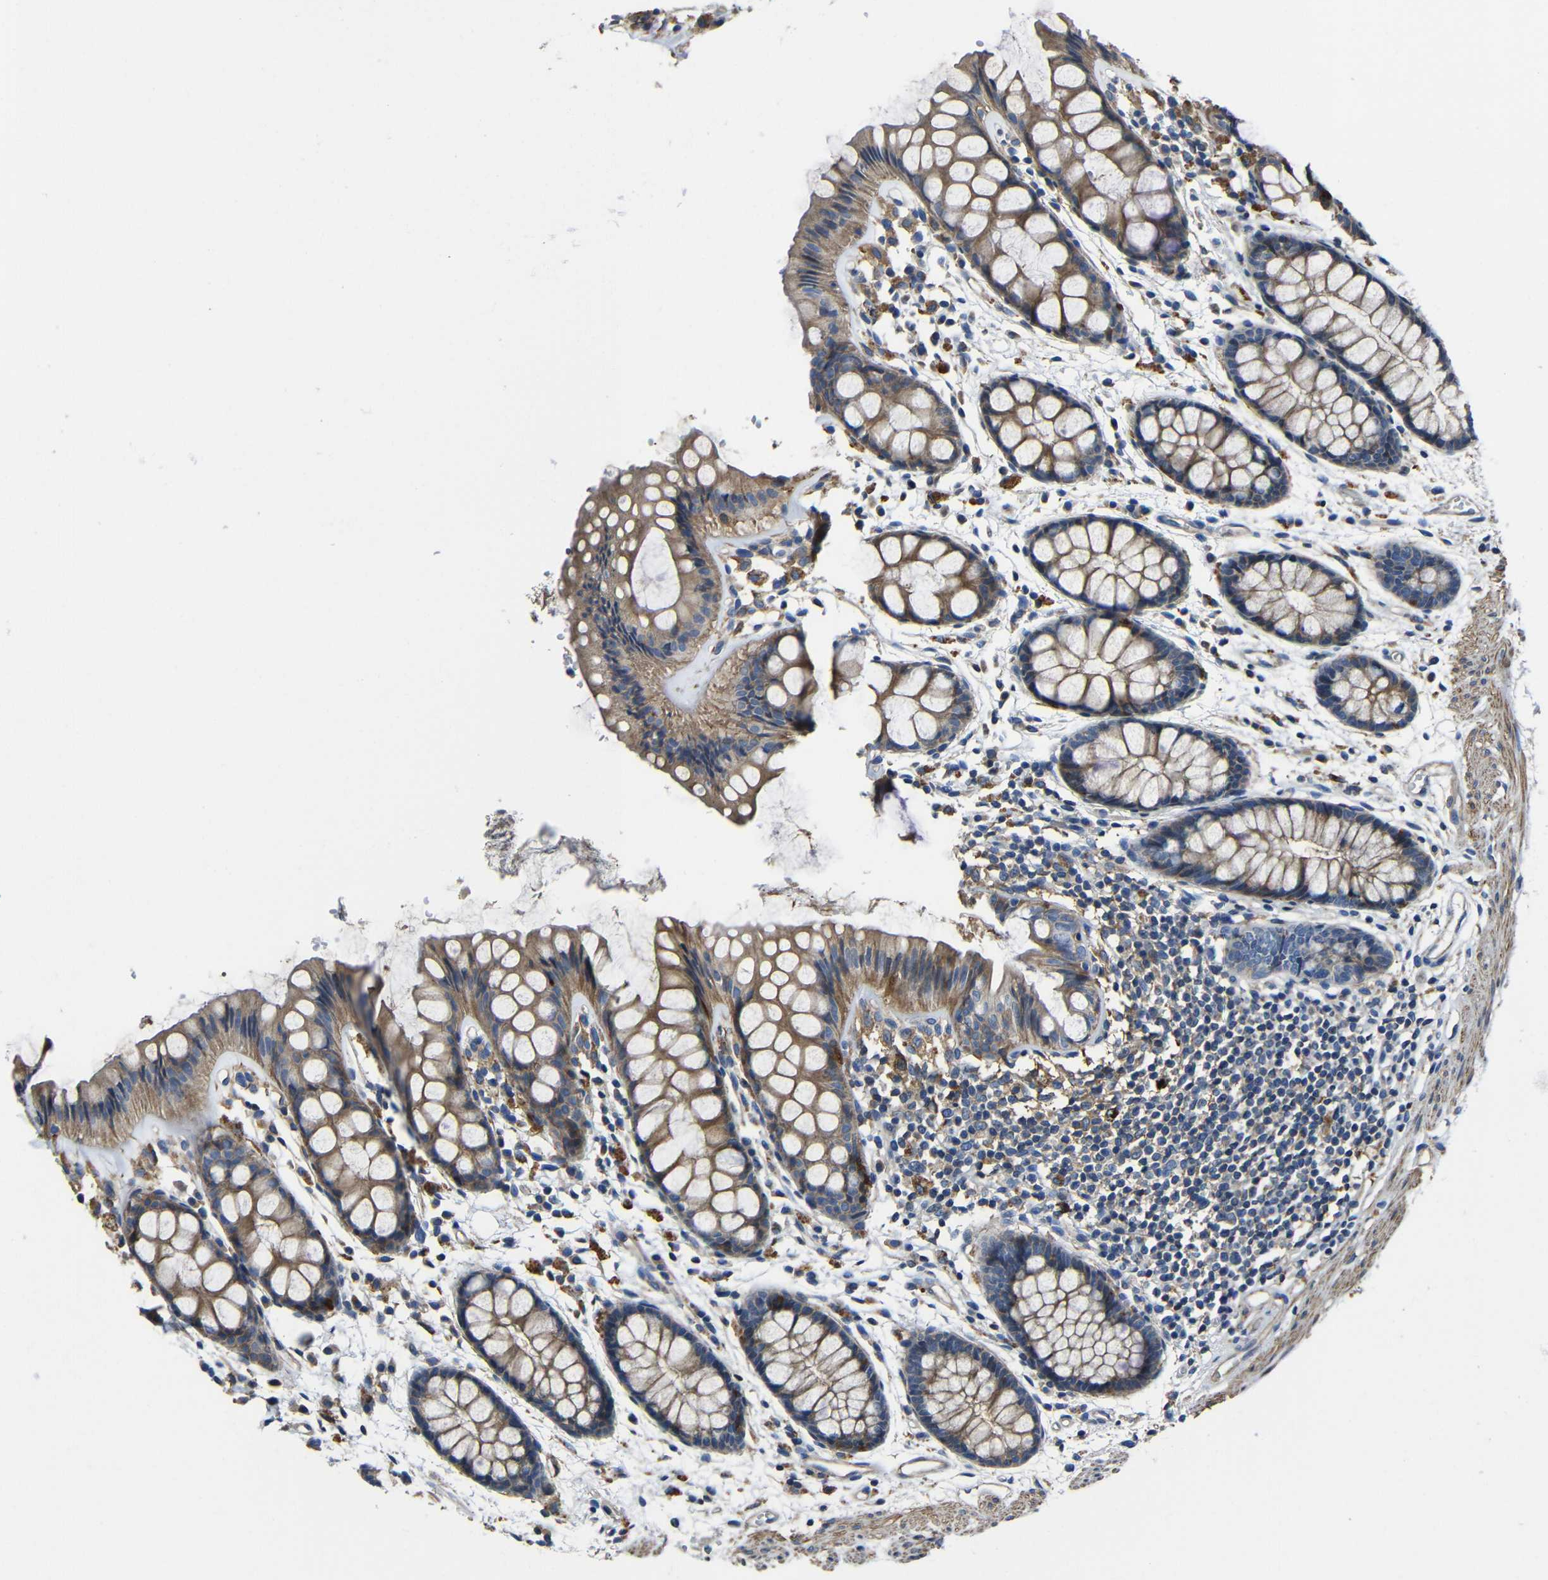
{"staining": {"intensity": "moderate", "quantity": ">75%", "location": "cytoplasmic/membranous"}, "tissue": "rectum", "cell_type": "Glandular cells", "image_type": "normal", "snomed": [{"axis": "morphology", "description": "Normal tissue, NOS"}, {"axis": "topography", "description": "Rectum"}], "caption": "Immunohistochemistry (IHC) image of normal rectum stained for a protein (brown), which demonstrates medium levels of moderate cytoplasmic/membranous positivity in approximately >75% of glandular cells.", "gene": "GDI1", "patient": {"sex": "female", "age": 66}}